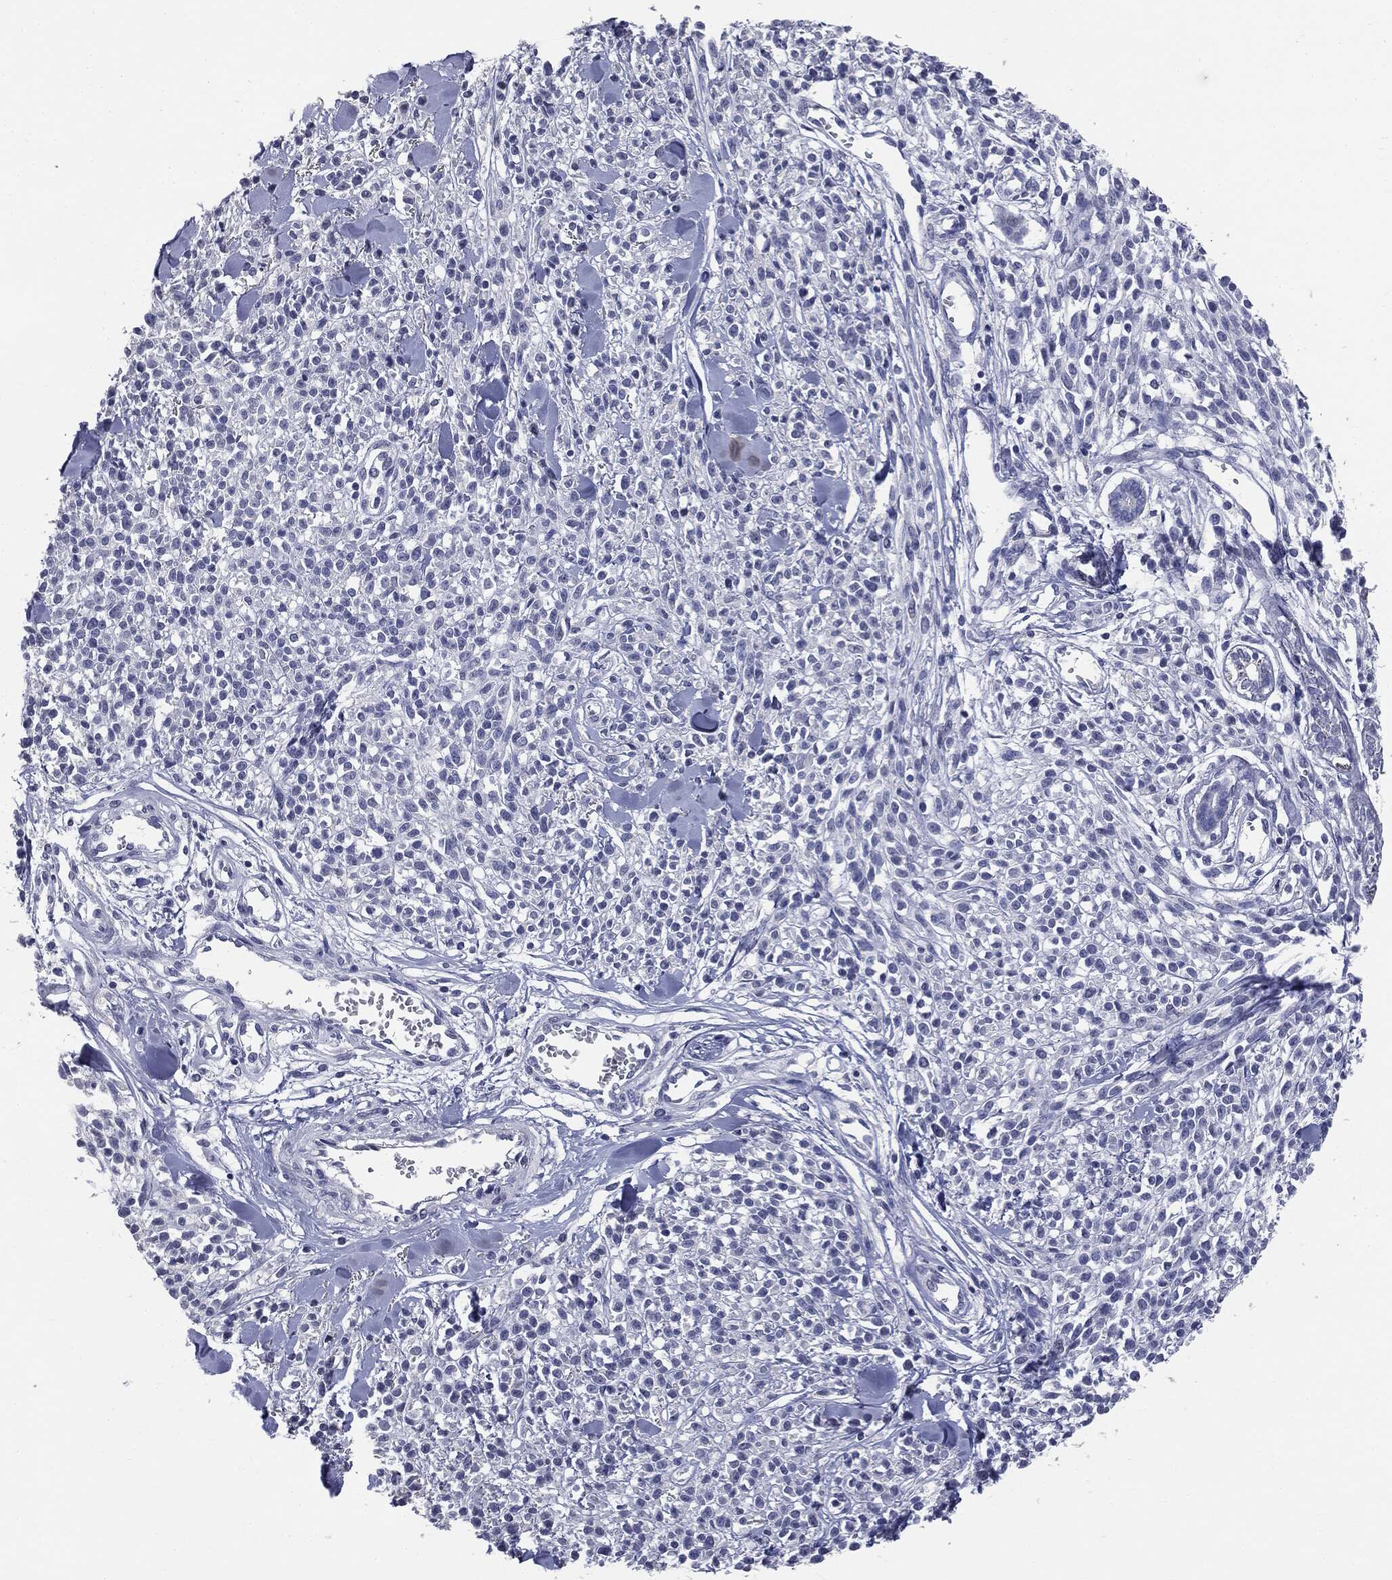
{"staining": {"intensity": "negative", "quantity": "none", "location": "none"}, "tissue": "melanoma", "cell_type": "Tumor cells", "image_type": "cancer", "snomed": [{"axis": "morphology", "description": "Malignant melanoma, NOS"}, {"axis": "topography", "description": "Skin"}, {"axis": "topography", "description": "Skin of trunk"}], "caption": "DAB (3,3'-diaminobenzidine) immunohistochemical staining of melanoma reveals no significant expression in tumor cells.", "gene": "AFP", "patient": {"sex": "male", "age": 74}}